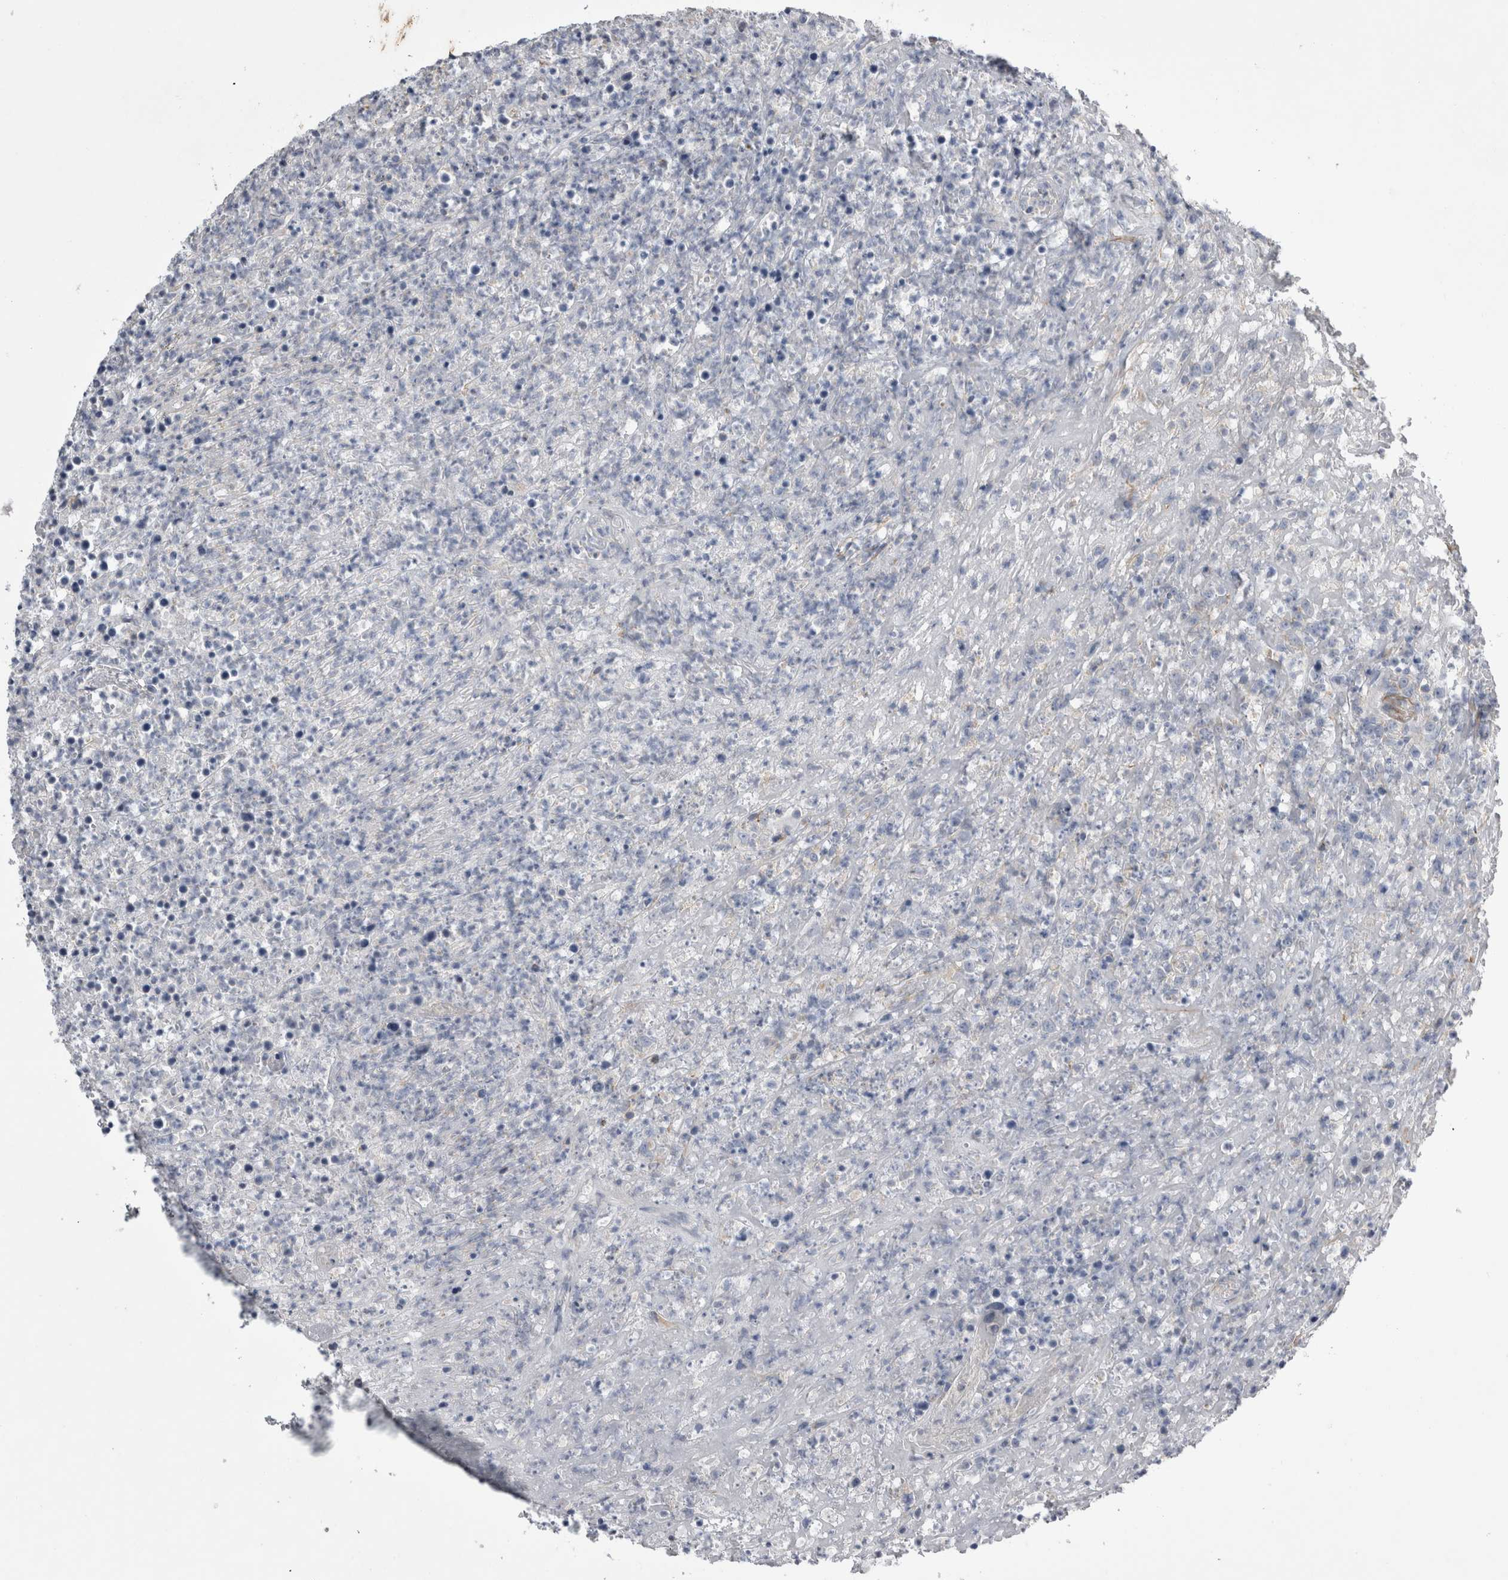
{"staining": {"intensity": "negative", "quantity": "none", "location": "none"}, "tissue": "lymphoma", "cell_type": "Tumor cells", "image_type": "cancer", "snomed": [{"axis": "morphology", "description": "Malignant lymphoma, non-Hodgkin's type, High grade"}, {"axis": "topography", "description": "Colon"}], "caption": "A photomicrograph of lymphoma stained for a protein reveals no brown staining in tumor cells.", "gene": "STRADB", "patient": {"sex": "female", "age": 53}}